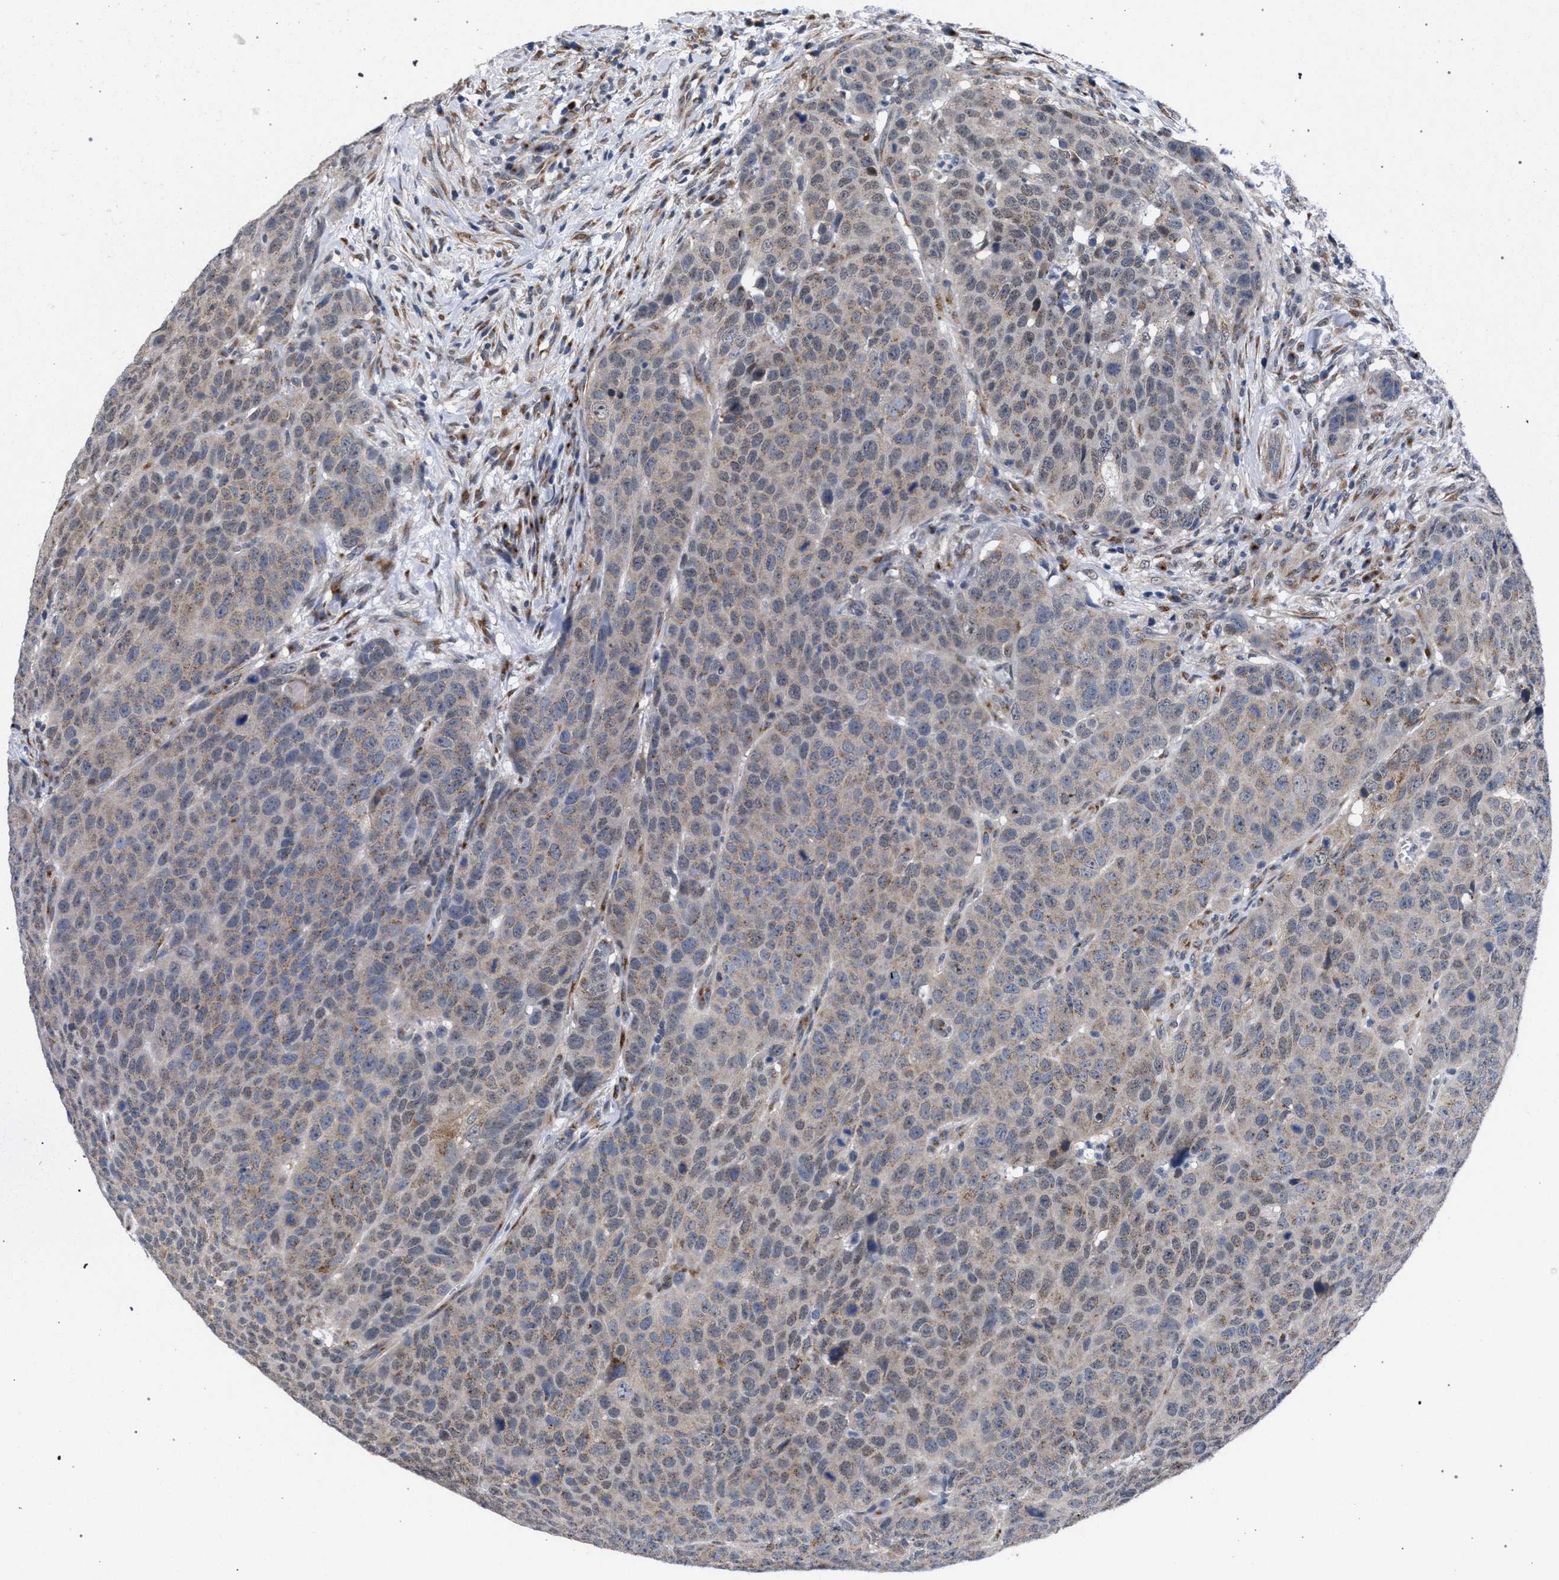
{"staining": {"intensity": "moderate", "quantity": "25%-75%", "location": "cytoplasmic/membranous"}, "tissue": "head and neck cancer", "cell_type": "Tumor cells", "image_type": "cancer", "snomed": [{"axis": "morphology", "description": "Squamous cell carcinoma, NOS"}, {"axis": "topography", "description": "Head-Neck"}], "caption": "Protein staining by immunohistochemistry reveals moderate cytoplasmic/membranous expression in approximately 25%-75% of tumor cells in squamous cell carcinoma (head and neck).", "gene": "GOLGA2", "patient": {"sex": "male", "age": 66}}